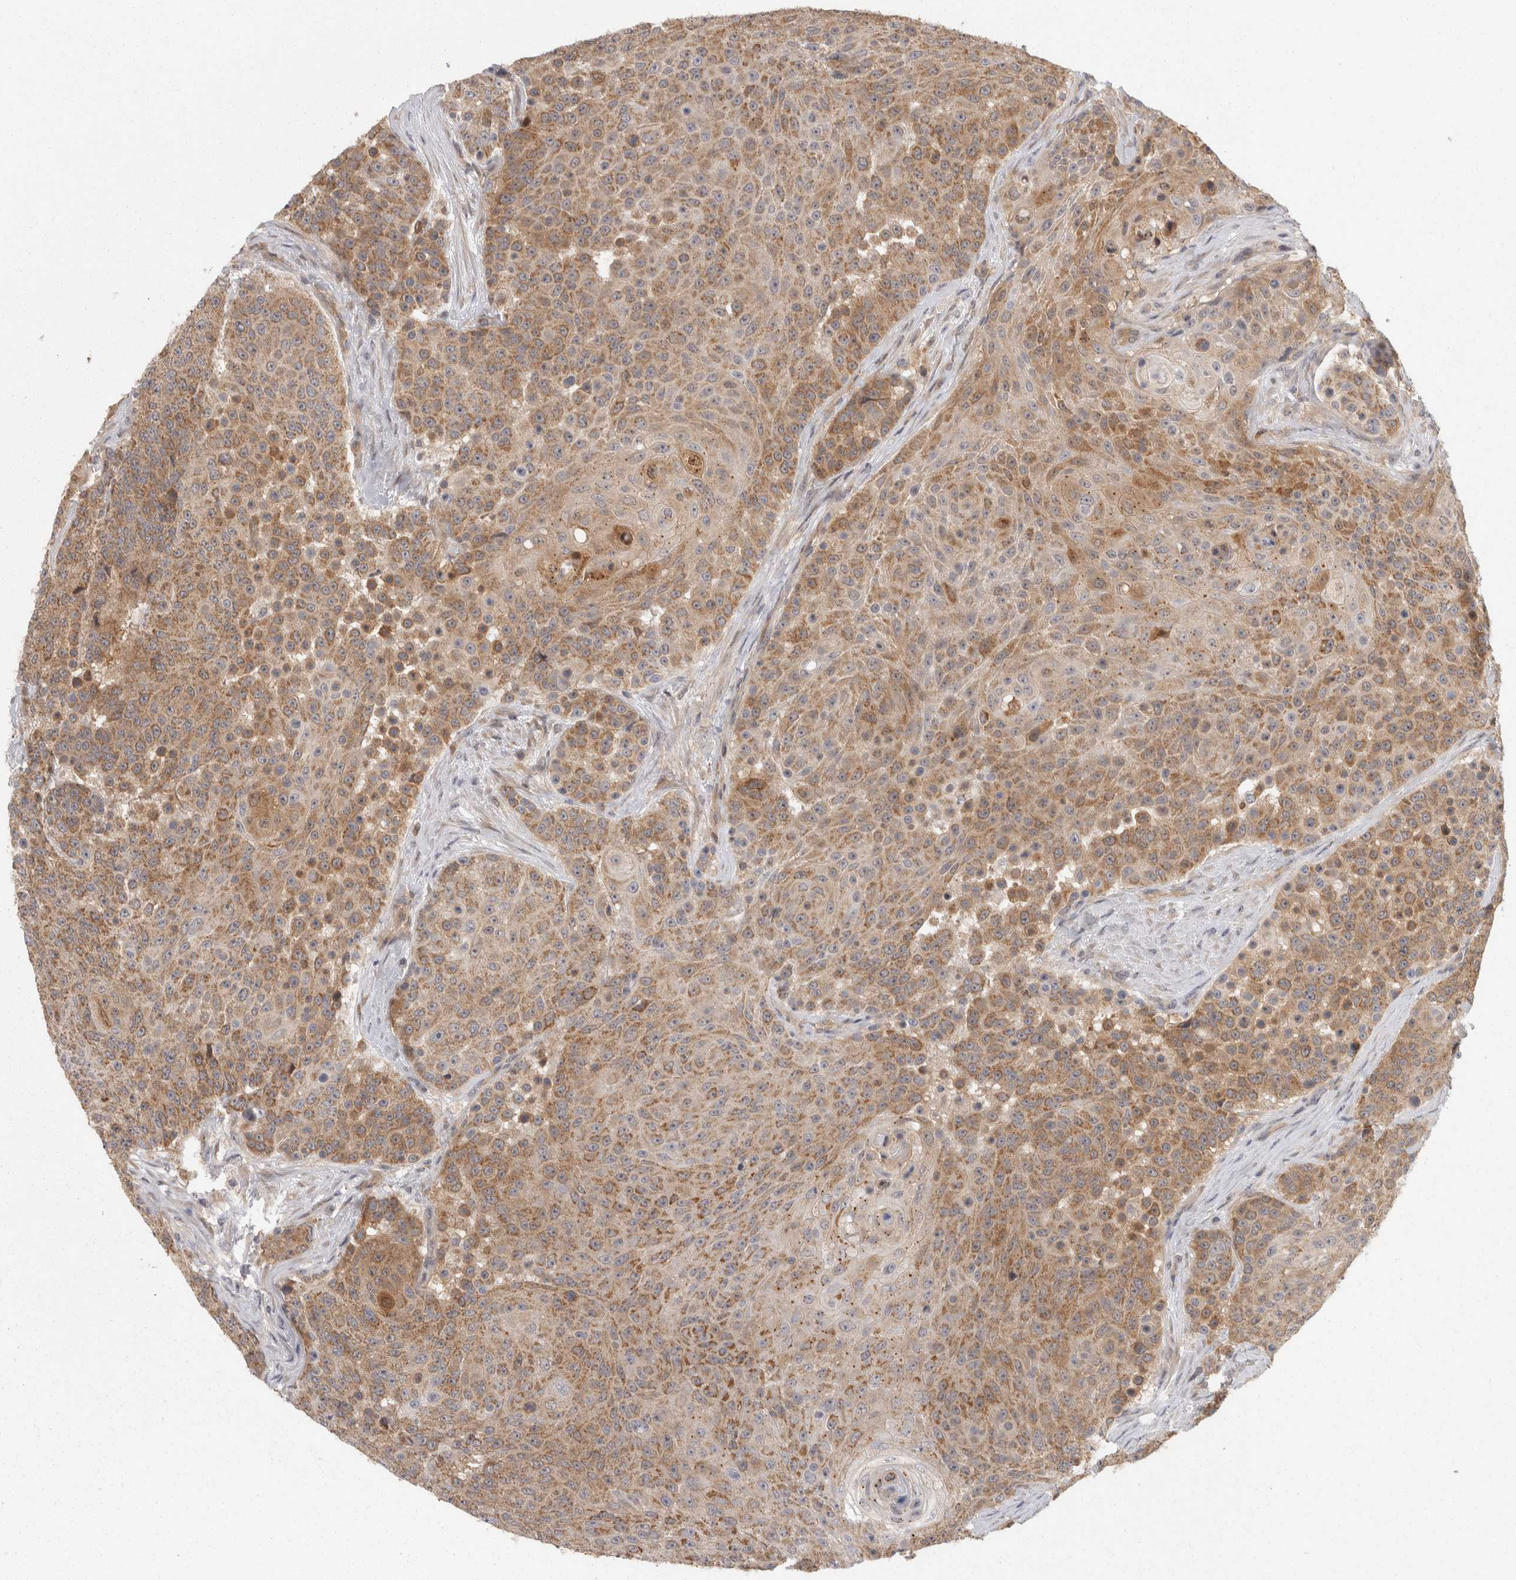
{"staining": {"intensity": "moderate", "quantity": ">75%", "location": "cytoplasmic/membranous"}, "tissue": "urothelial cancer", "cell_type": "Tumor cells", "image_type": "cancer", "snomed": [{"axis": "morphology", "description": "Urothelial carcinoma, High grade"}, {"axis": "topography", "description": "Urinary bladder"}], "caption": "This is a micrograph of IHC staining of urothelial cancer, which shows moderate expression in the cytoplasmic/membranous of tumor cells.", "gene": "ACAT2", "patient": {"sex": "female", "age": 63}}